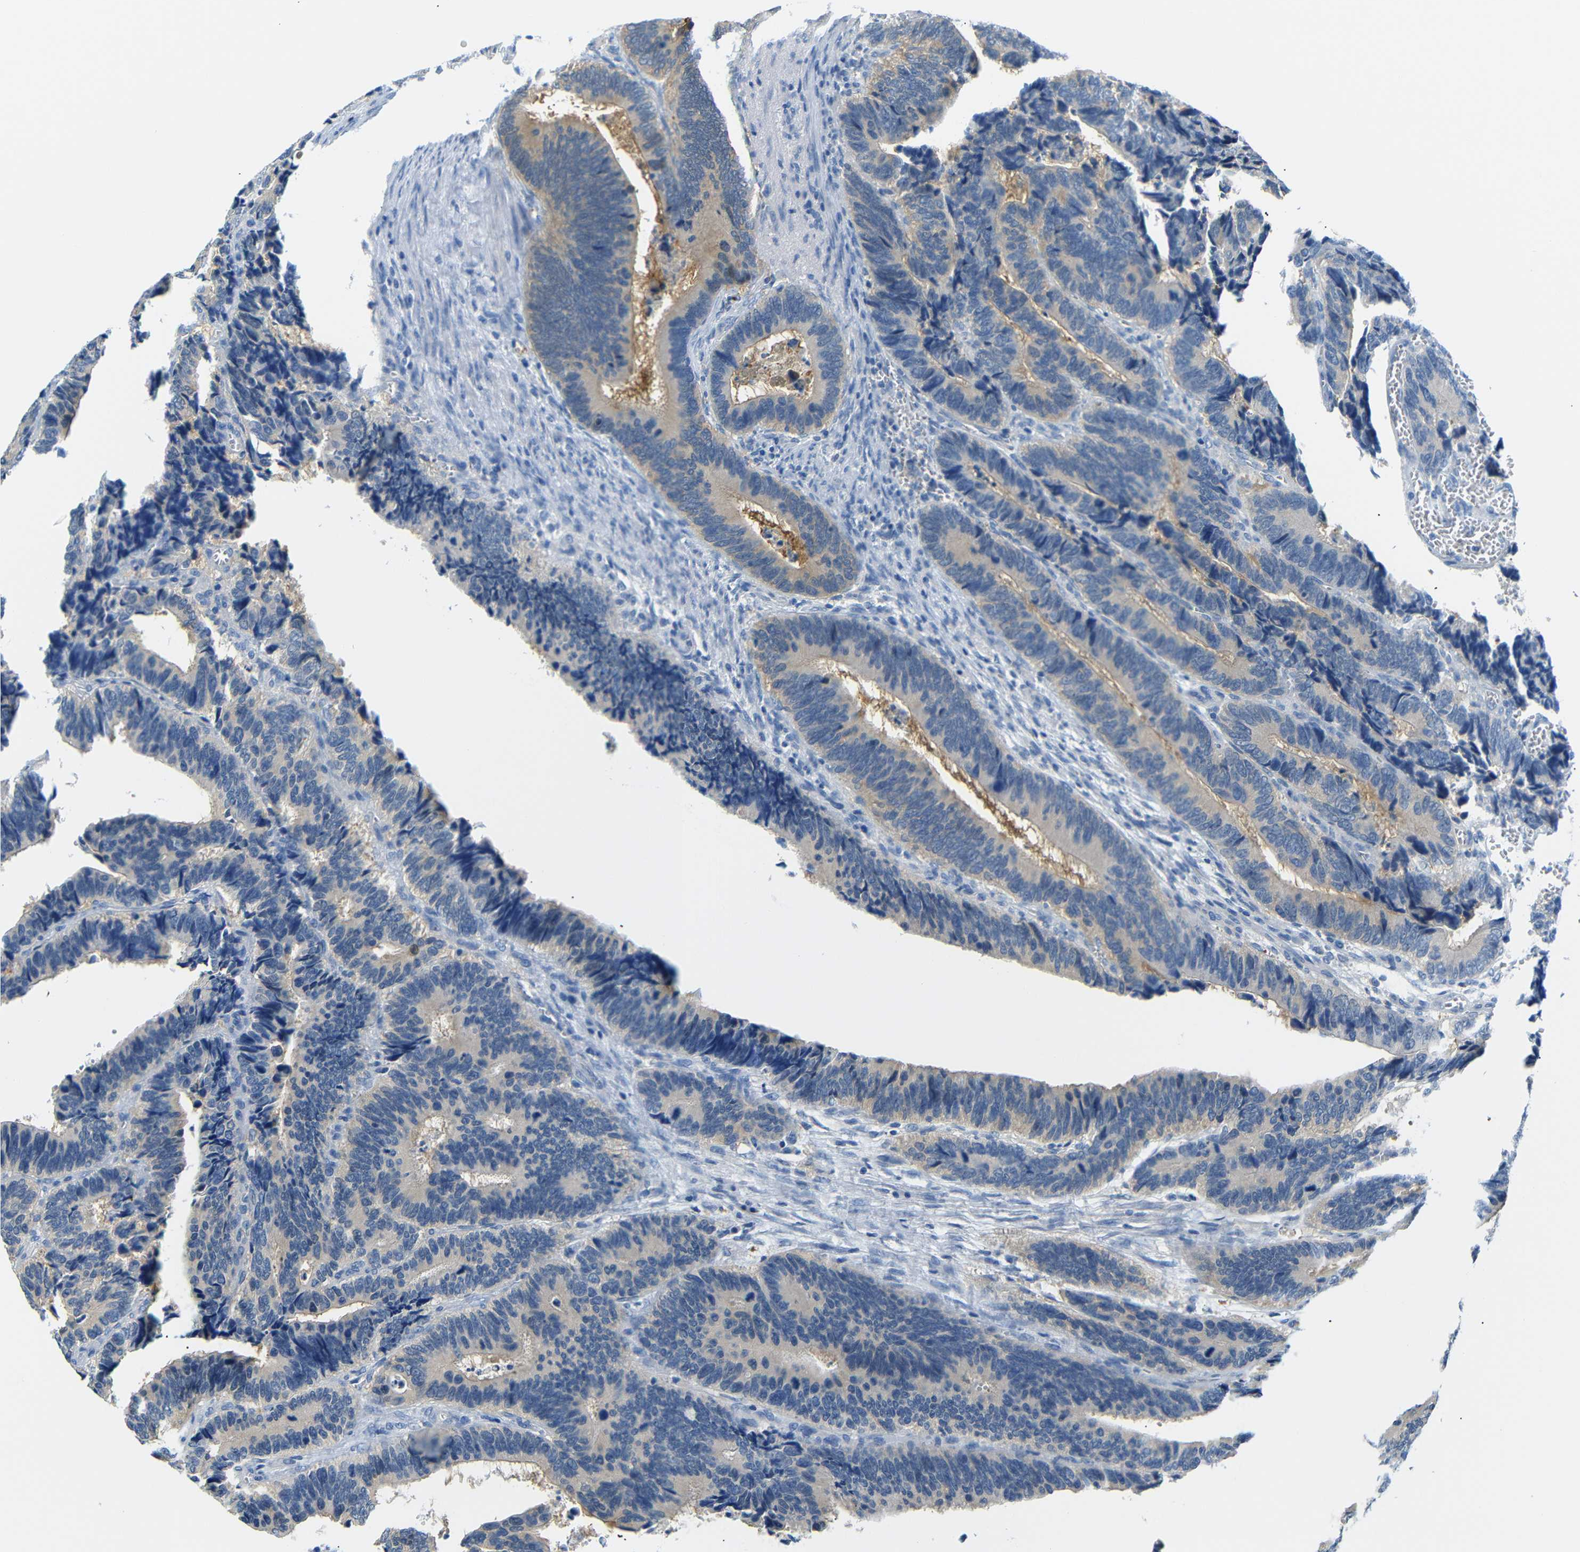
{"staining": {"intensity": "weak", "quantity": "25%-75%", "location": "cytoplasmic/membranous"}, "tissue": "colorectal cancer", "cell_type": "Tumor cells", "image_type": "cancer", "snomed": [{"axis": "morphology", "description": "Adenocarcinoma, NOS"}, {"axis": "topography", "description": "Colon"}], "caption": "Colorectal cancer (adenocarcinoma) tissue shows weak cytoplasmic/membranous expression in about 25%-75% of tumor cells, visualized by immunohistochemistry.", "gene": "SFN", "patient": {"sex": "male", "age": 72}}